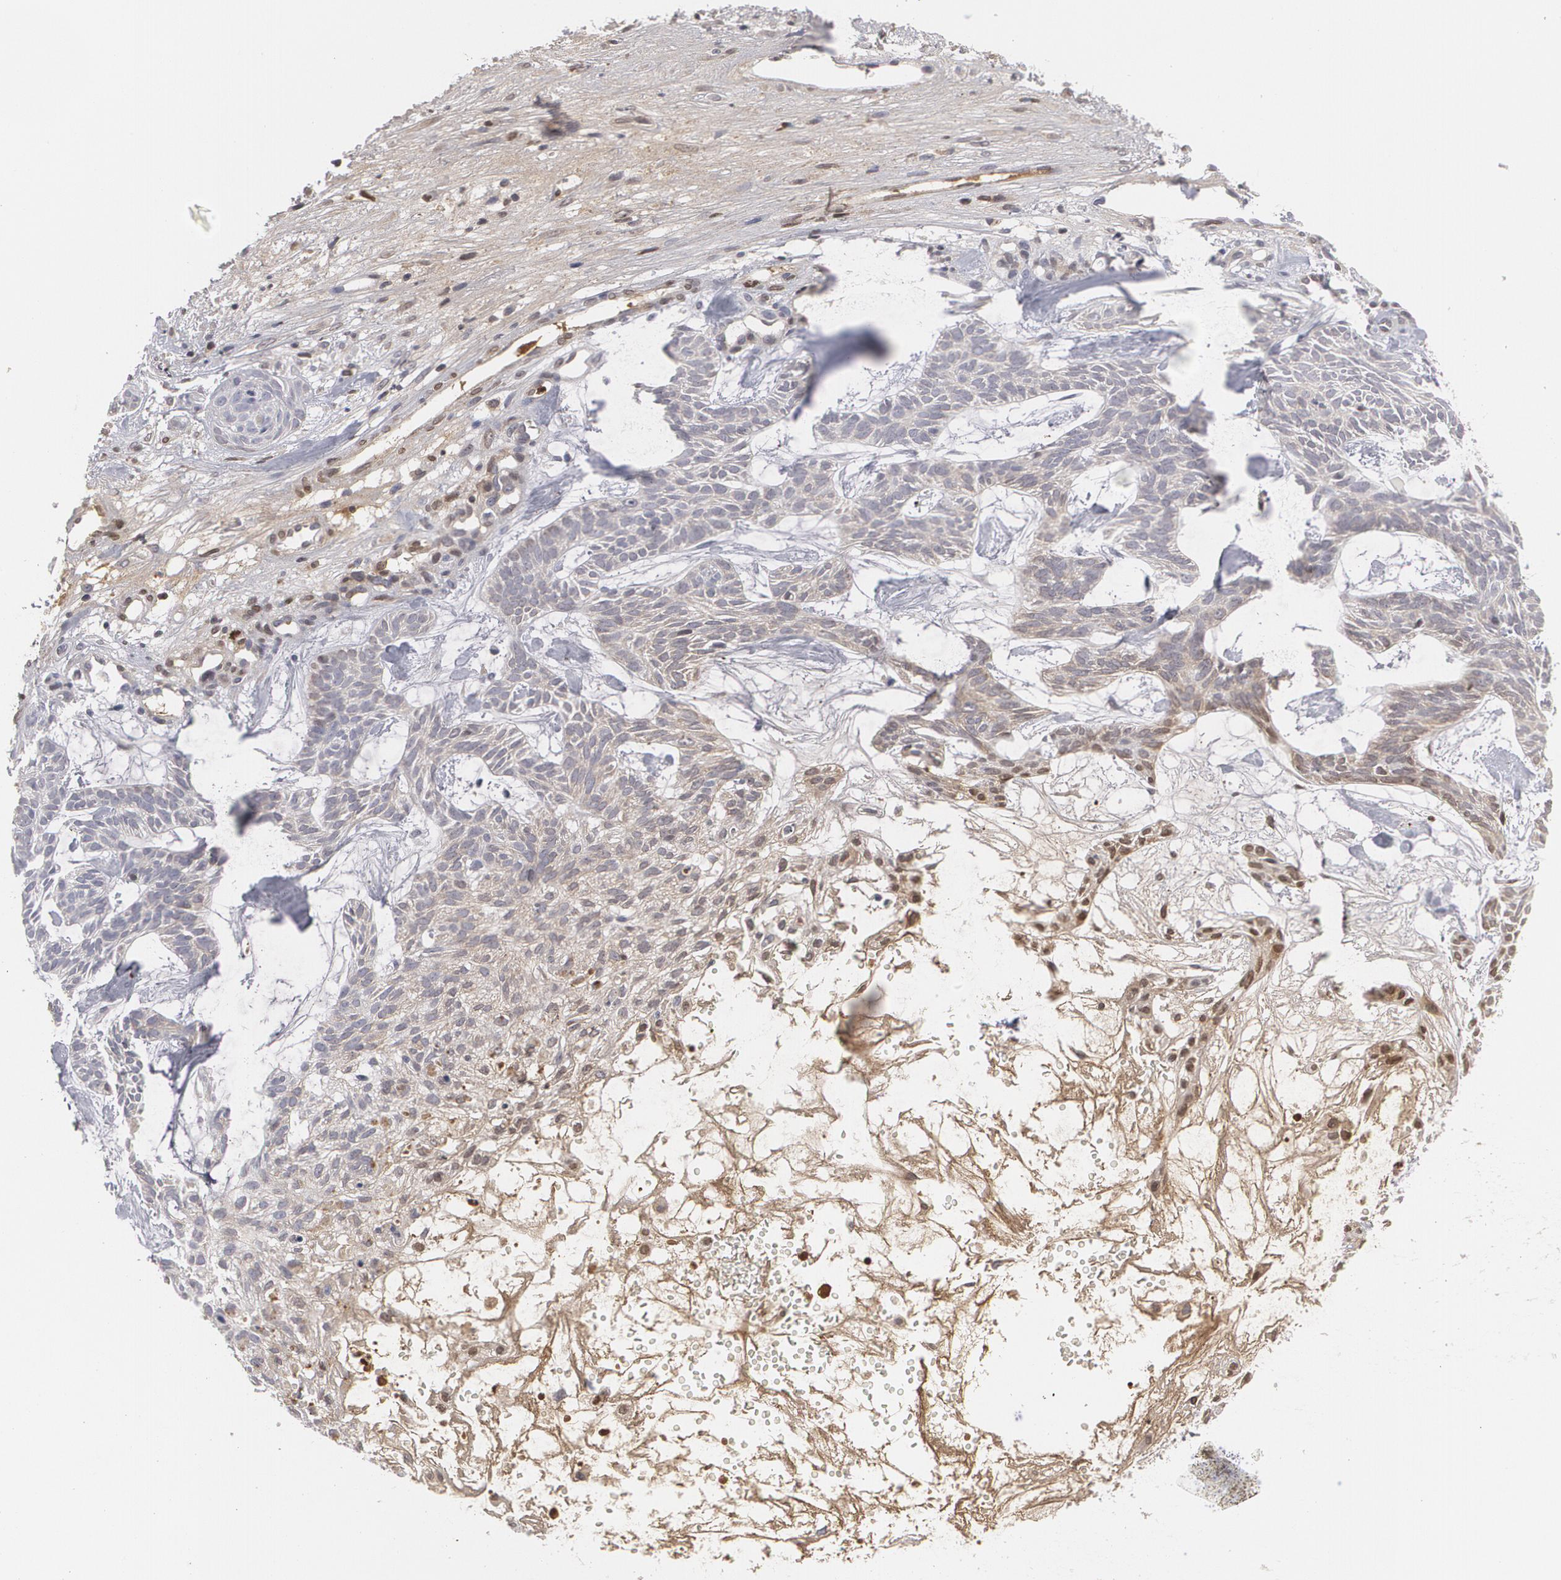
{"staining": {"intensity": "negative", "quantity": "none", "location": "none"}, "tissue": "skin cancer", "cell_type": "Tumor cells", "image_type": "cancer", "snomed": [{"axis": "morphology", "description": "Basal cell carcinoma"}, {"axis": "topography", "description": "Skin"}], "caption": "This is an immunohistochemistry photomicrograph of skin cancer. There is no staining in tumor cells.", "gene": "LRG1", "patient": {"sex": "male", "age": 75}}